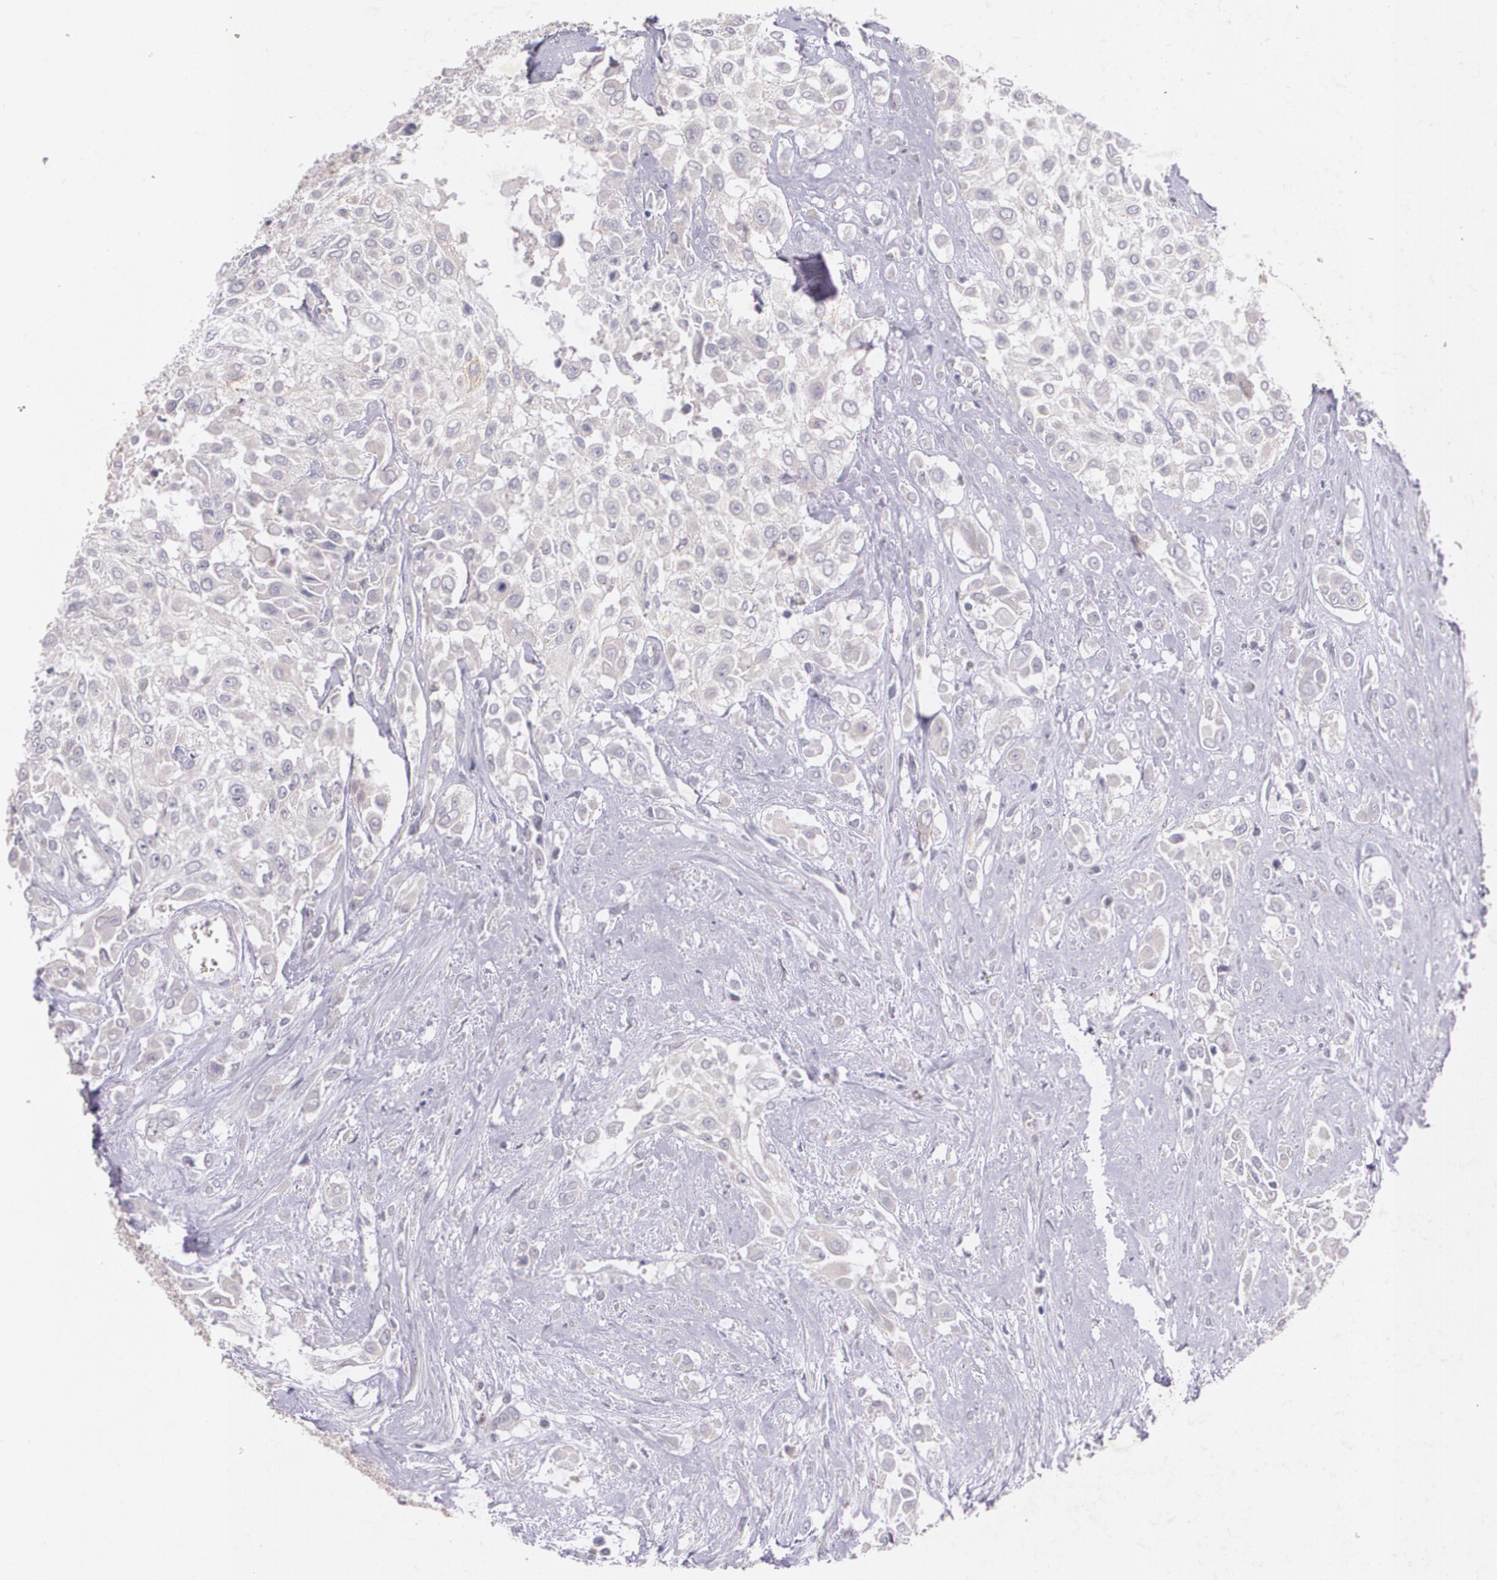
{"staining": {"intensity": "negative", "quantity": "none", "location": "none"}, "tissue": "urothelial cancer", "cell_type": "Tumor cells", "image_type": "cancer", "snomed": [{"axis": "morphology", "description": "Urothelial carcinoma, High grade"}, {"axis": "topography", "description": "Urinary bladder"}], "caption": "DAB immunohistochemical staining of urothelial cancer displays no significant expression in tumor cells. The staining was performed using DAB to visualize the protein expression in brown, while the nuclei were stained in blue with hematoxylin (Magnification: 20x).", "gene": "TM4SF1", "patient": {"sex": "male", "age": 57}}